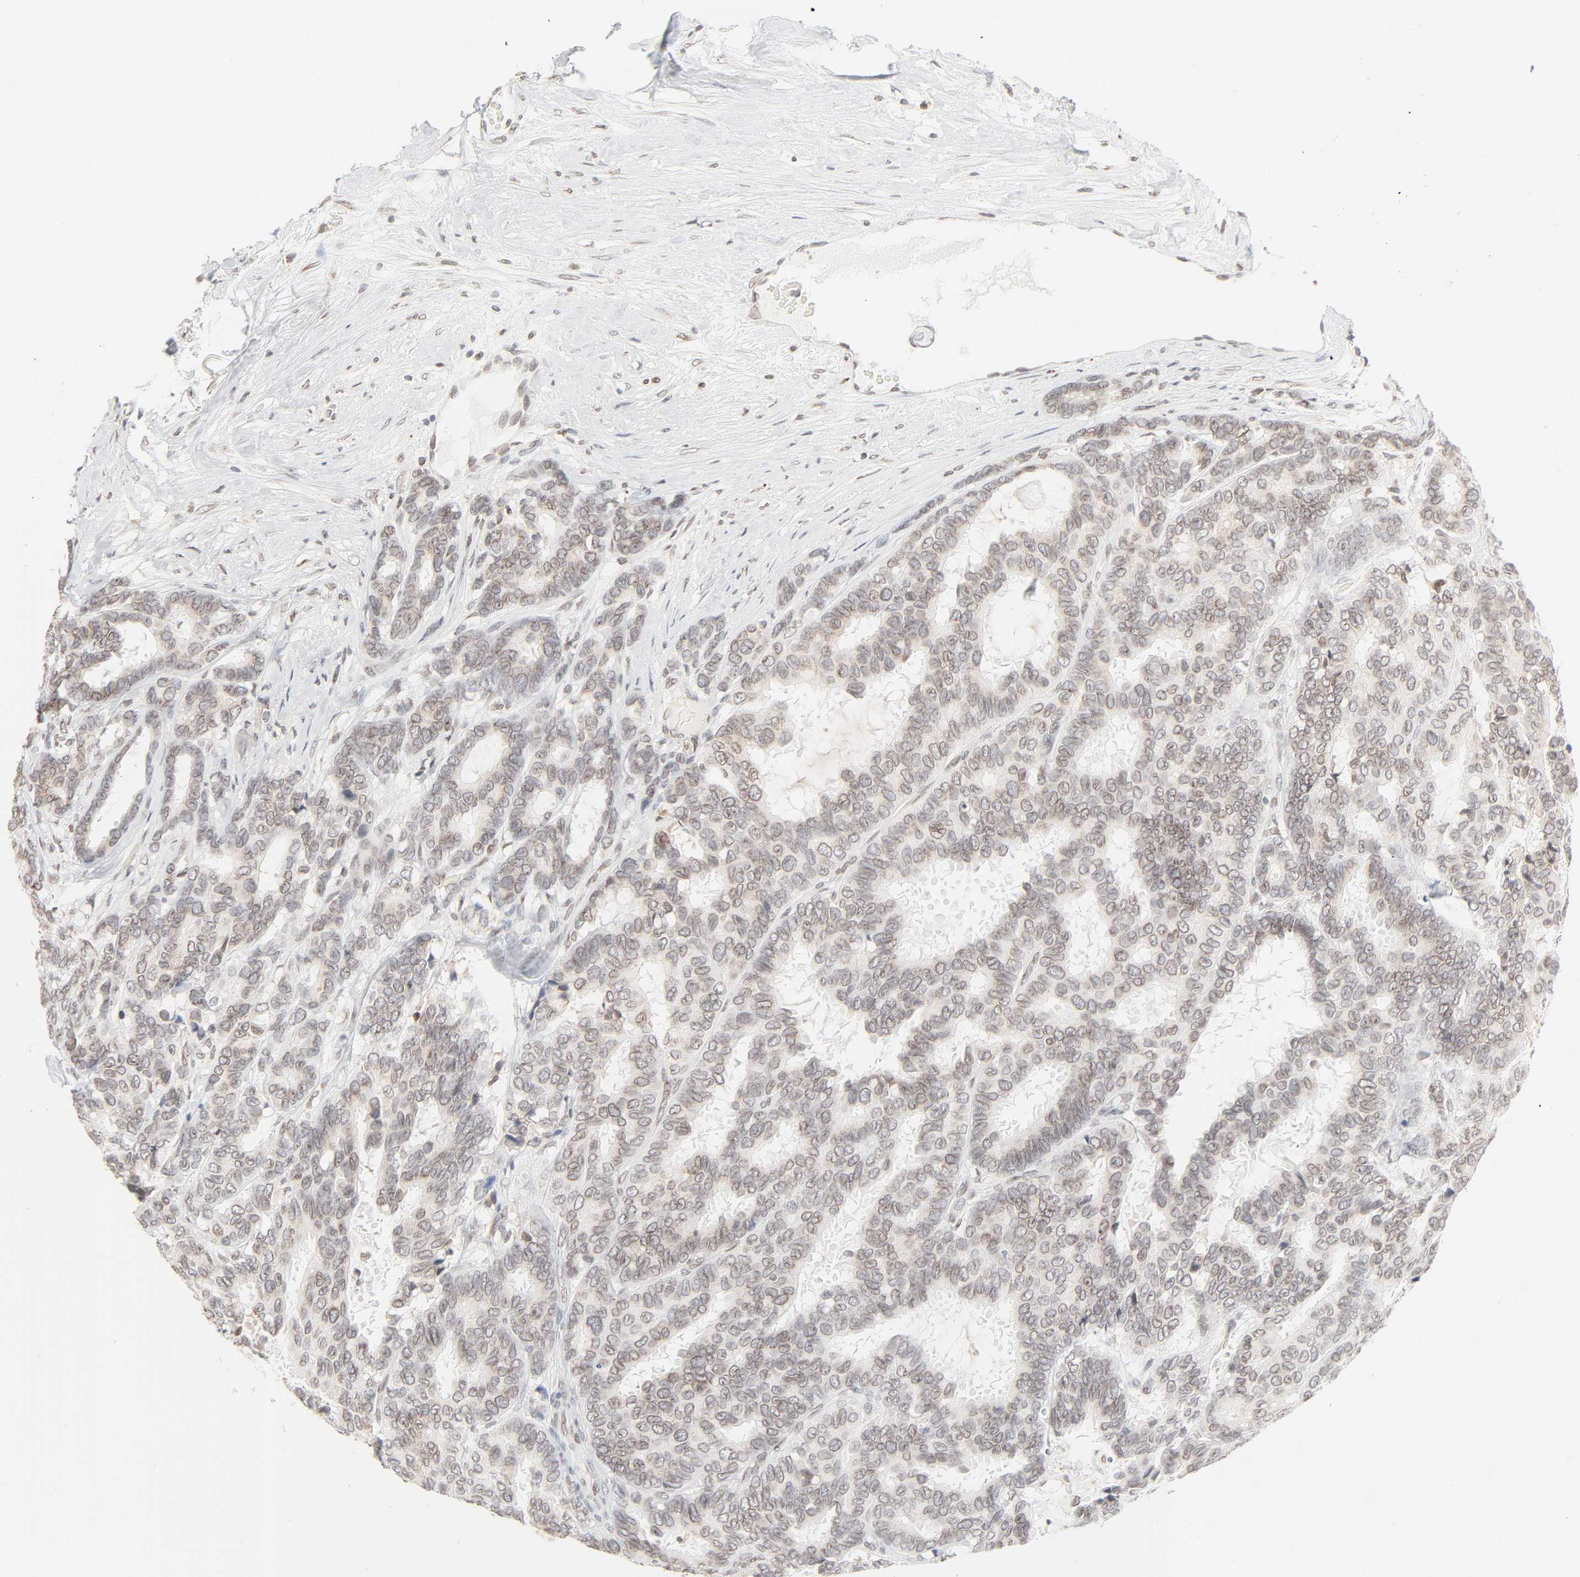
{"staining": {"intensity": "weak", "quantity": ">75%", "location": "cytoplasmic/membranous,nuclear"}, "tissue": "breast cancer", "cell_type": "Tumor cells", "image_type": "cancer", "snomed": [{"axis": "morphology", "description": "Duct carcinoma"}, {"axis": "topography", "description": "Breast"}], "caption": "Breast cancer stained for a protein demonstrates weak cytoplasmic/membranous and nuclear positivity in tumor cells.", "gene": "MAD1L1", "patient": {"sex": "female", "age": 87}}